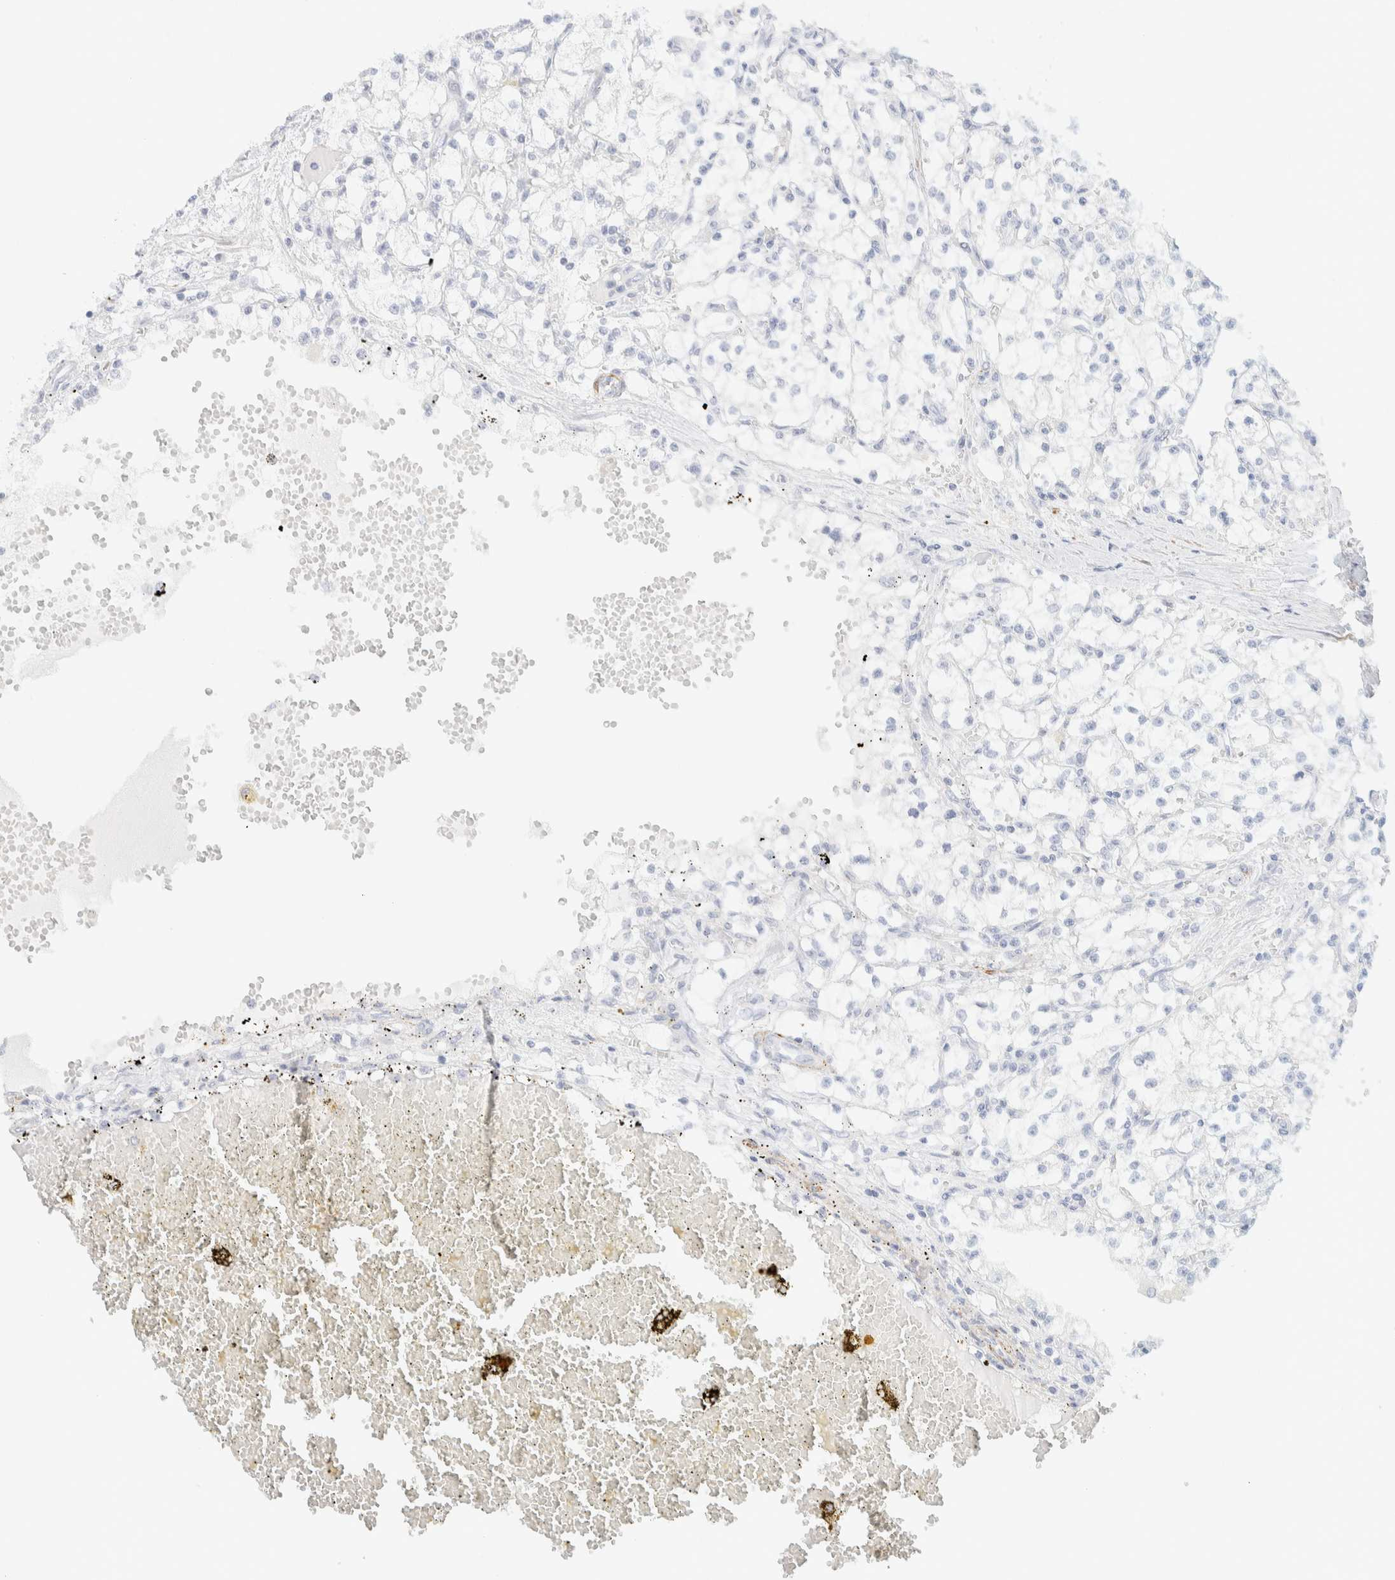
{"staining": {"intensity": "negative", "quantity": "none", "location": "none"}, "tissue": "renal cancer", "cell_type": "Tumor cells", "image_type": "cancer", "snomed": [{"axis": "morphology", "description": "Adenocarcinoma, NOS"}, {"axis": "topography", "description": "Kidney"}], "caption": "This is an IHC histopathology image of renal cancer. There is no positivity in tumor cells.", "gene": "AFMID", "patient": {"sex": "male", "age": 56}}